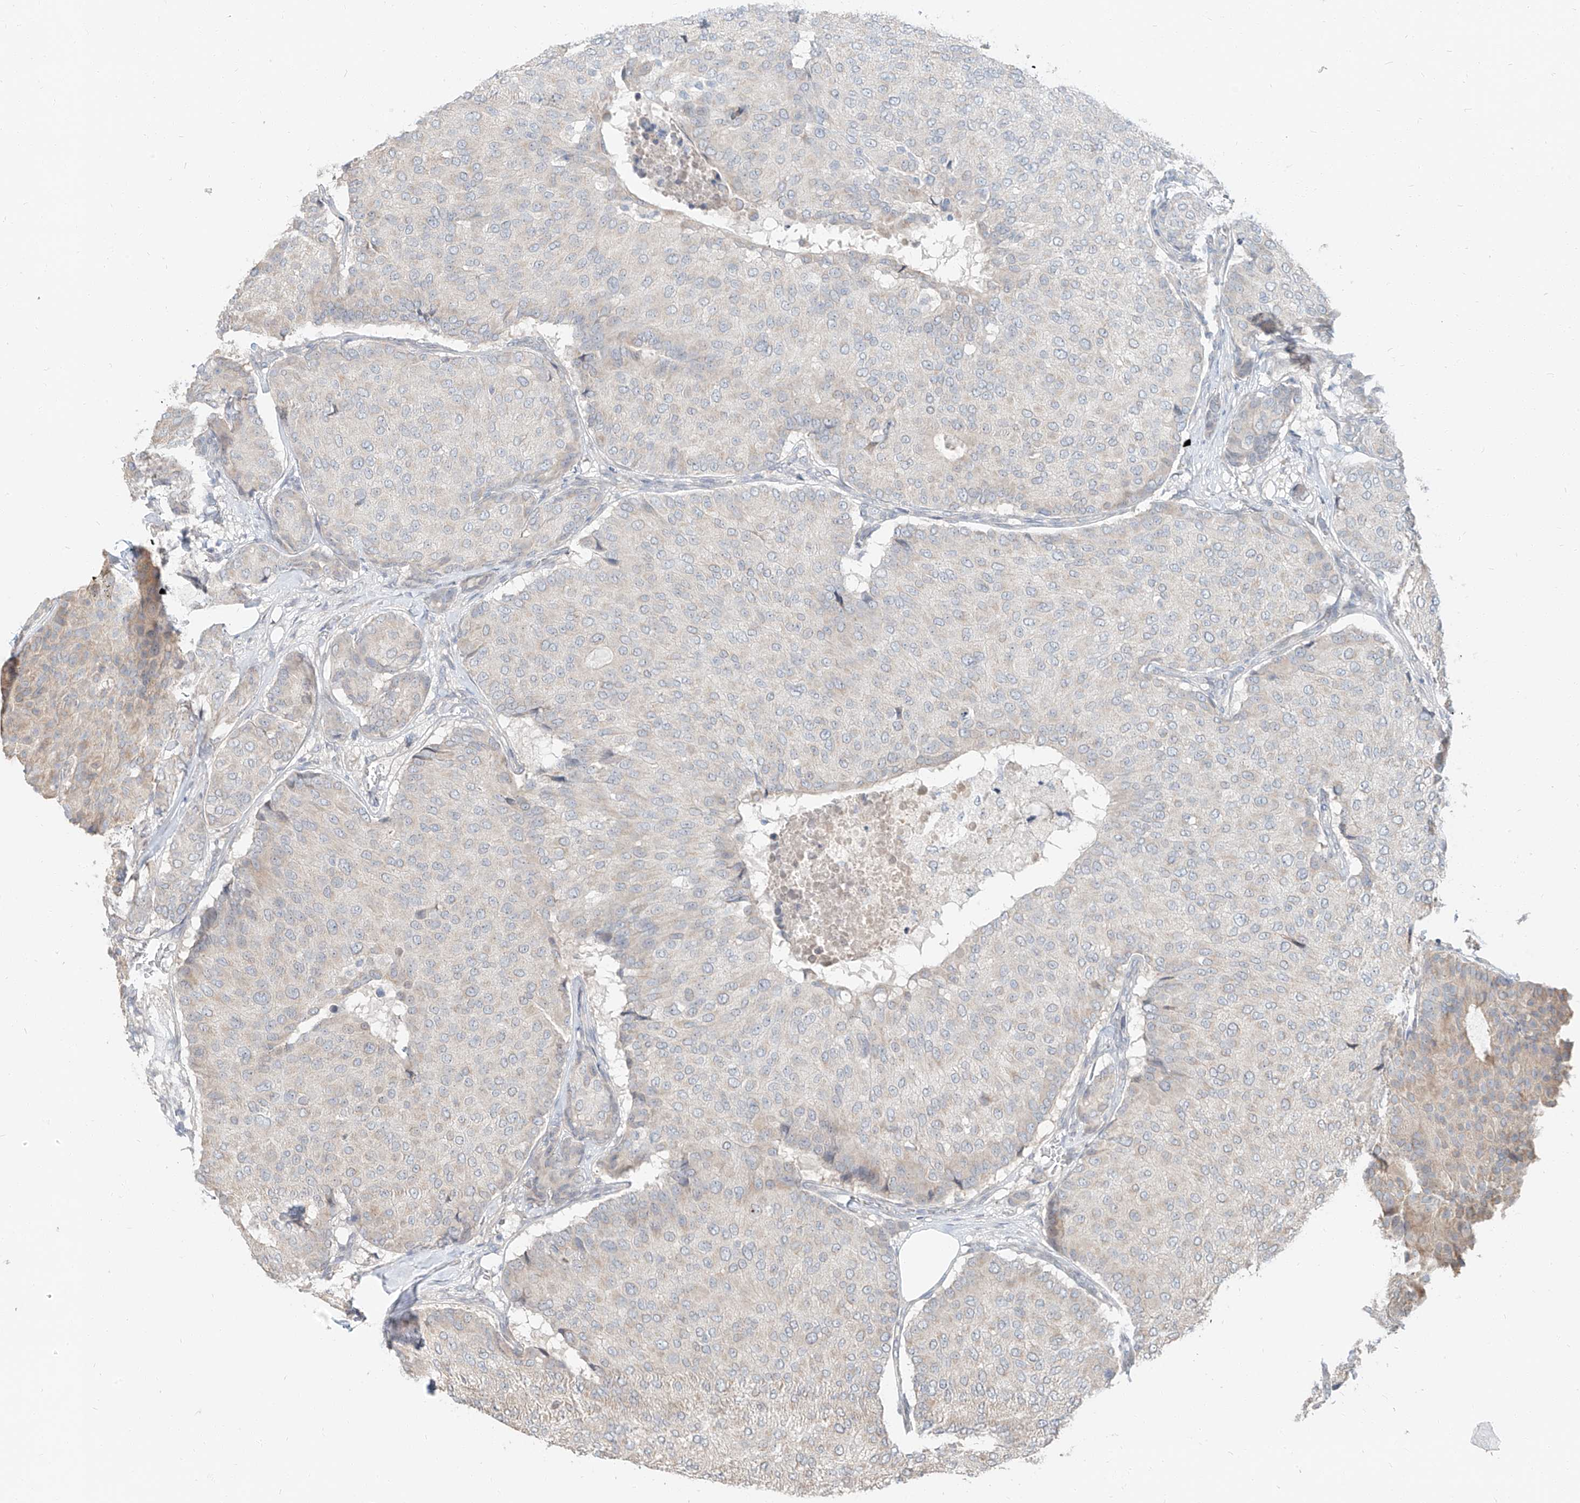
{"staining": {"intensity": "negative", "quantity": "none", "location": "none"}, "tissue": "breast cancer", "cell_type": "Tumor cells", "image_type": "cancer", "snomed": [{"axis": "morphology", "description": "Duct carcinoma"}, {"axis": "topography", "description": "Breast"}], "caption": "Immunohistochemistry (IHC) of breast cancer (invasive ductal carcinoma) shows no staining in tumor cells.", "gene": "STX19", "patient": {"sex": "female", "age": 75}}